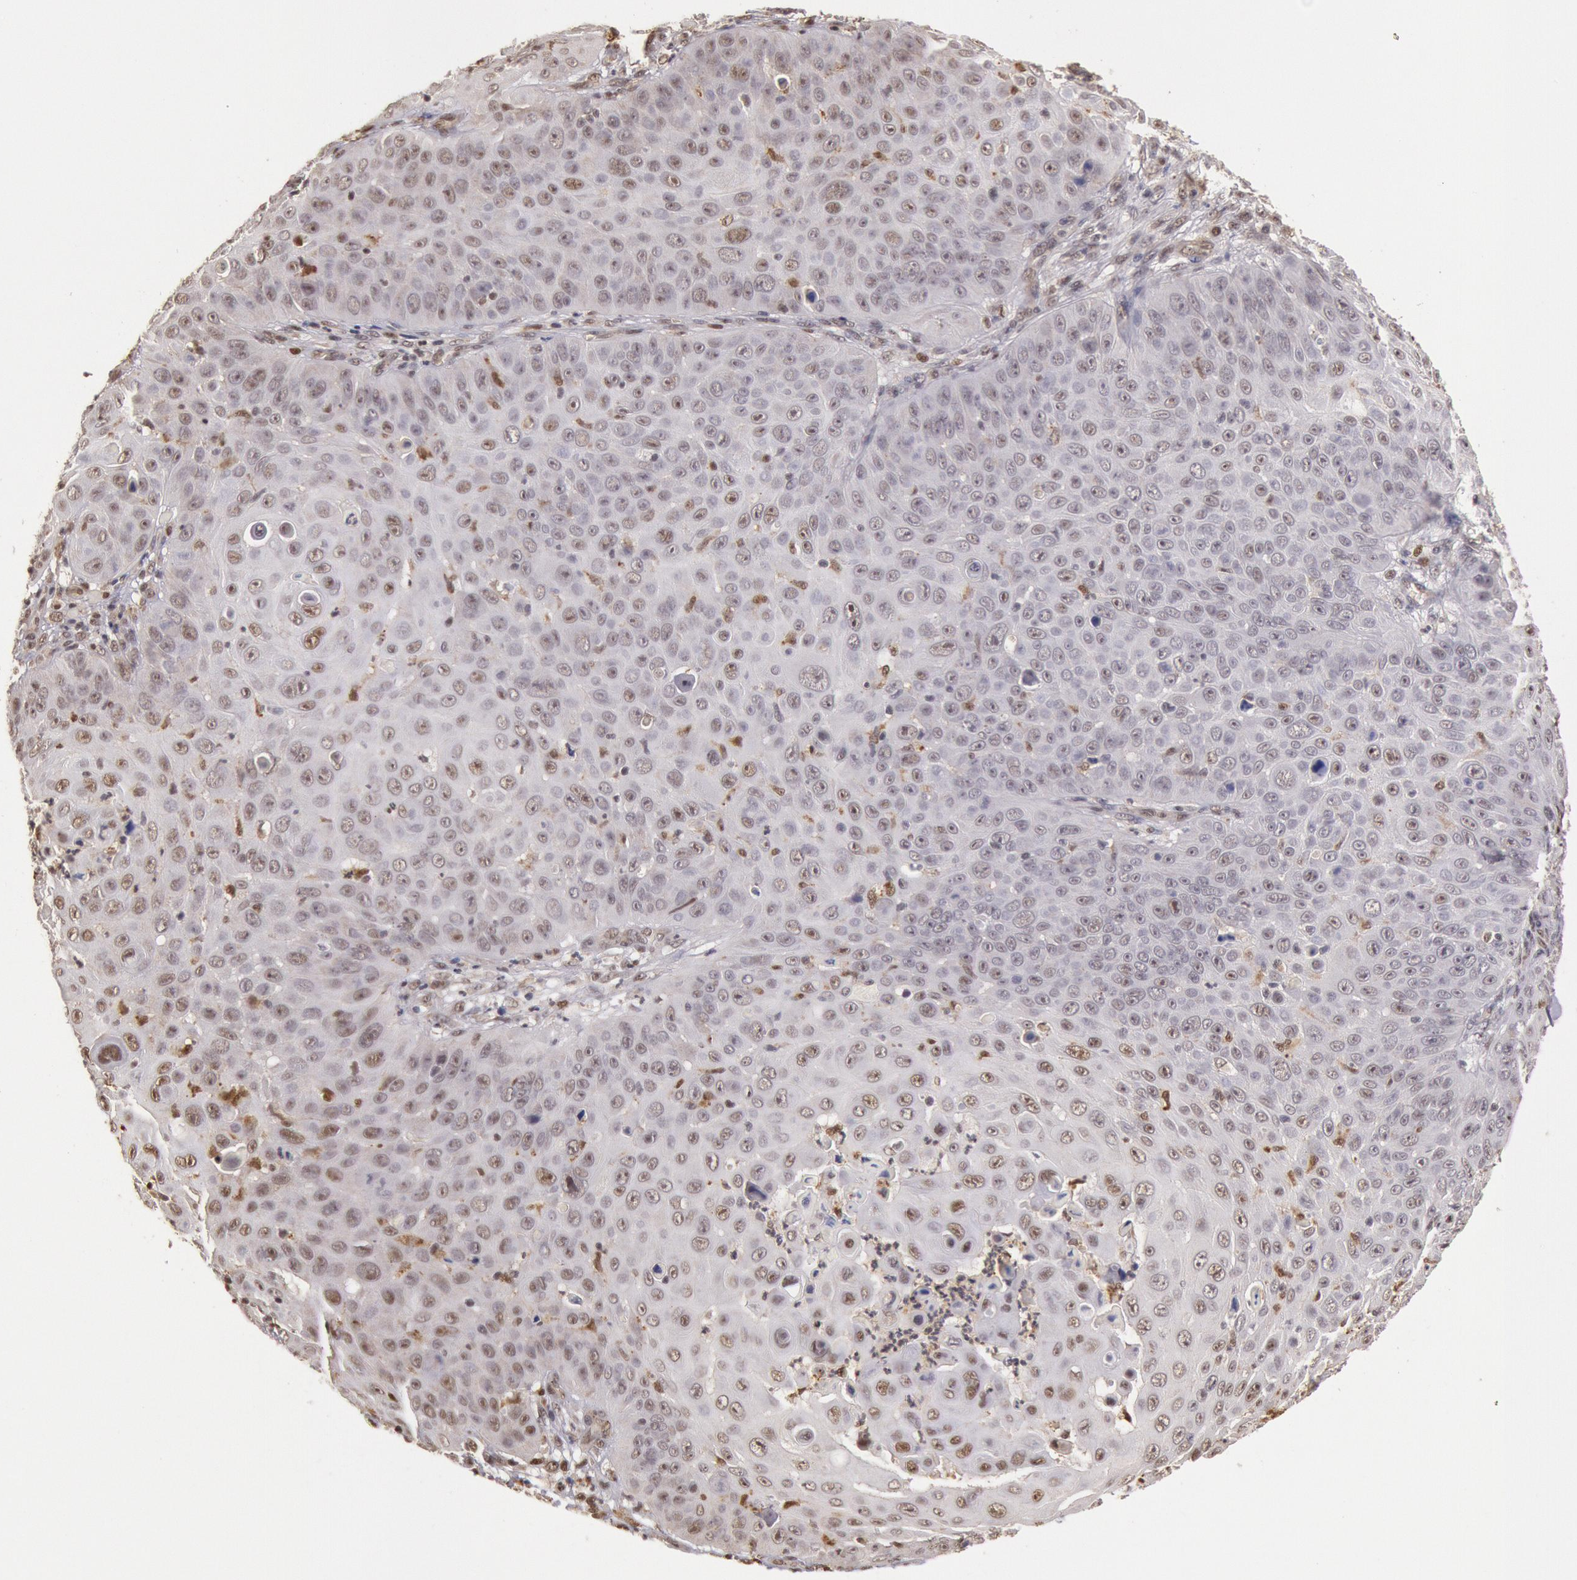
{"staining": {"intensity": "weak", "quantity": "25%-75%", "location": "nuclear"}, "tissue": "skin cancer", "cell_type": "Tumor cells", "image_type": "cancer", "snomed": [{"axis": "morphology", "description": "Squamous cell carcinoma, NOS"}, {"axis": "topography", "description": "Skin"}], "caption": "Squamous cell carcinoma (skin) stained with a protein marker exhibits weak staining in tumor cells.", "gene": "LIG4", "patient": {"sex": "male", "age": 82}}